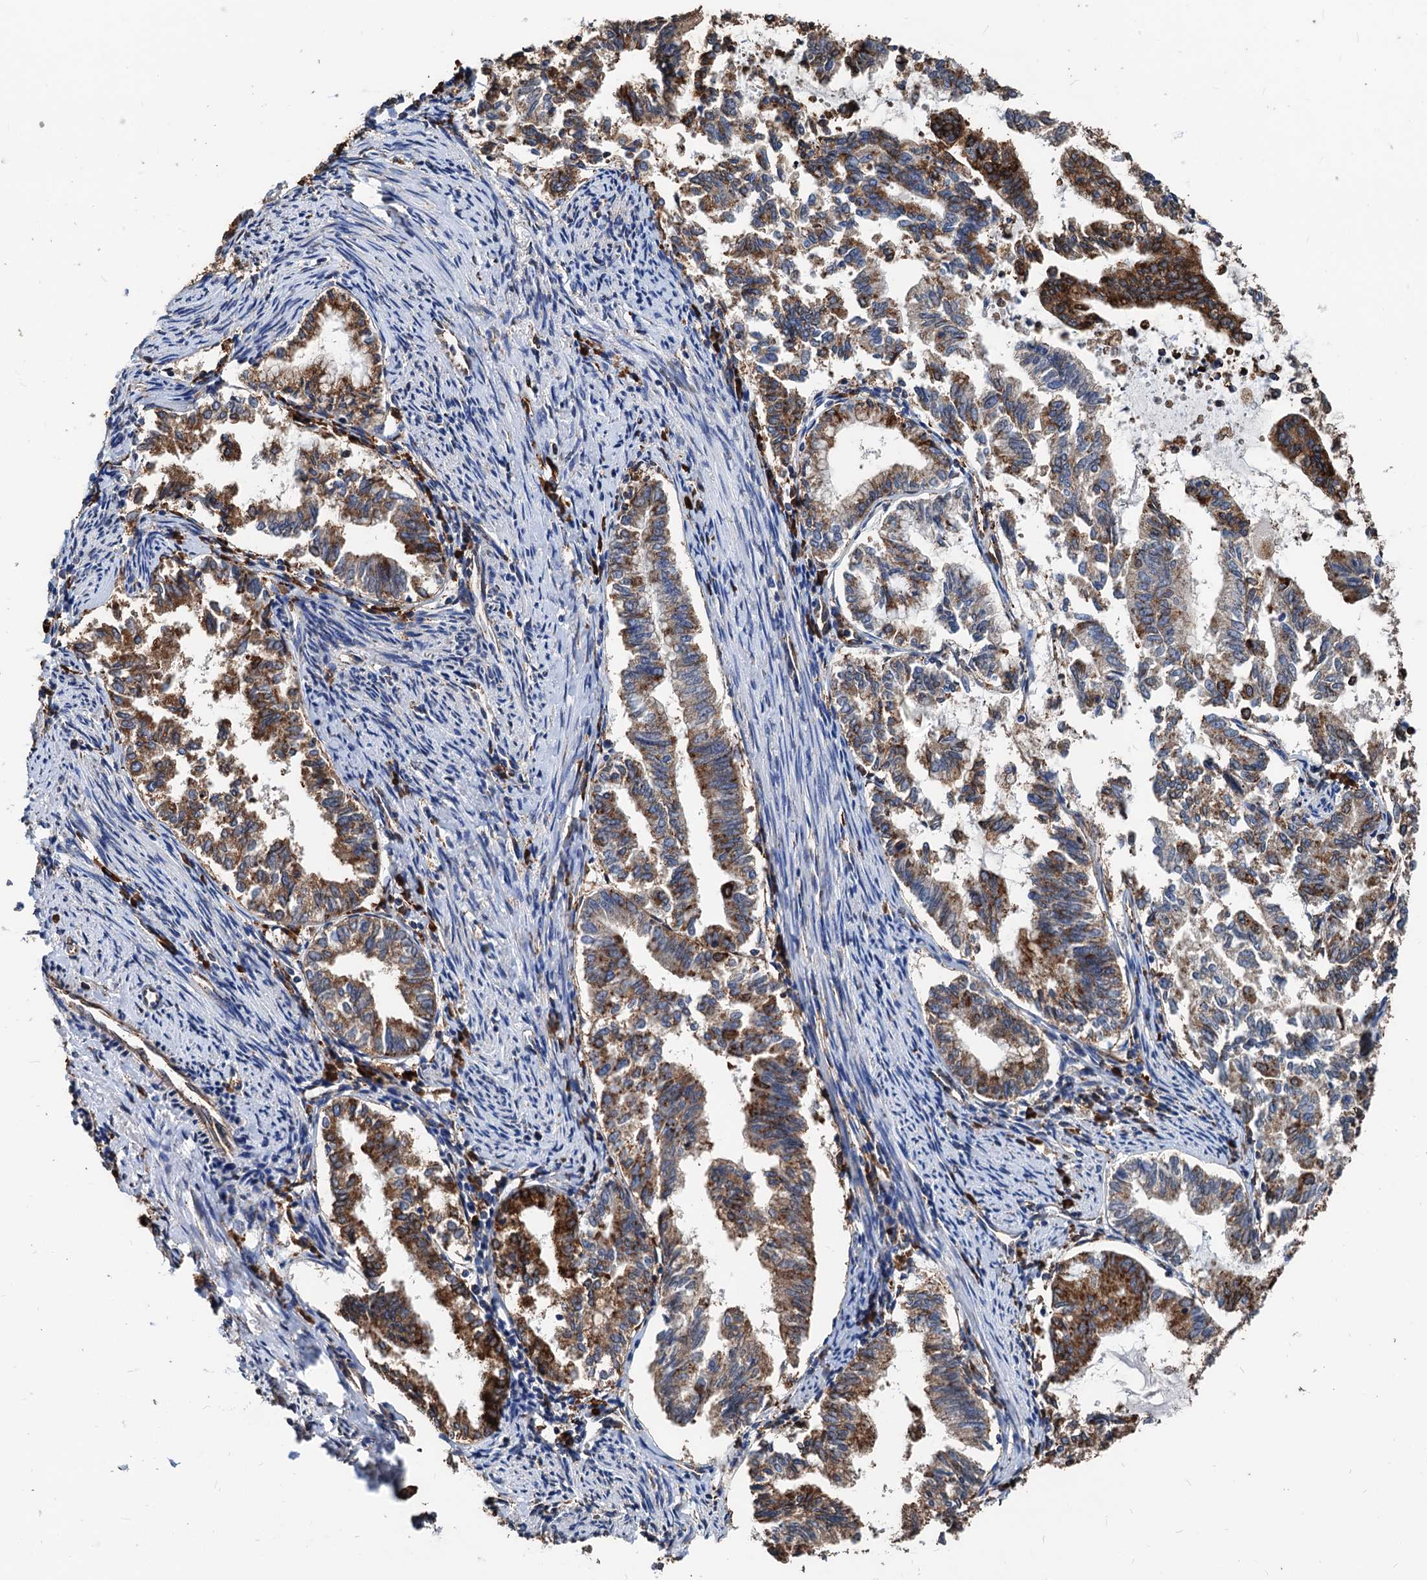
{"staining": {"intensity": "moderate", "quantity": "25%-75%", "location": "cytoplasmic/membranous"}, "tissue": "endometrial cancer", "cell_type": "Tumor cells", "image_type": "cancer", "snomed": [{"axis": "morphology", "description": "Adenocarcinoma, NOS"}, {"axis": "topography", "description": "Endometrium"}], "caption": "Endometrial cancer (adenocarcinoma) stained for a protein (brown) displays moderate cytoplasmic/membranous positive expression in approximately 25%-75% of tumor cells.", "gene": "HSPA5", "patient": {"sex": "female", "age": 79}}